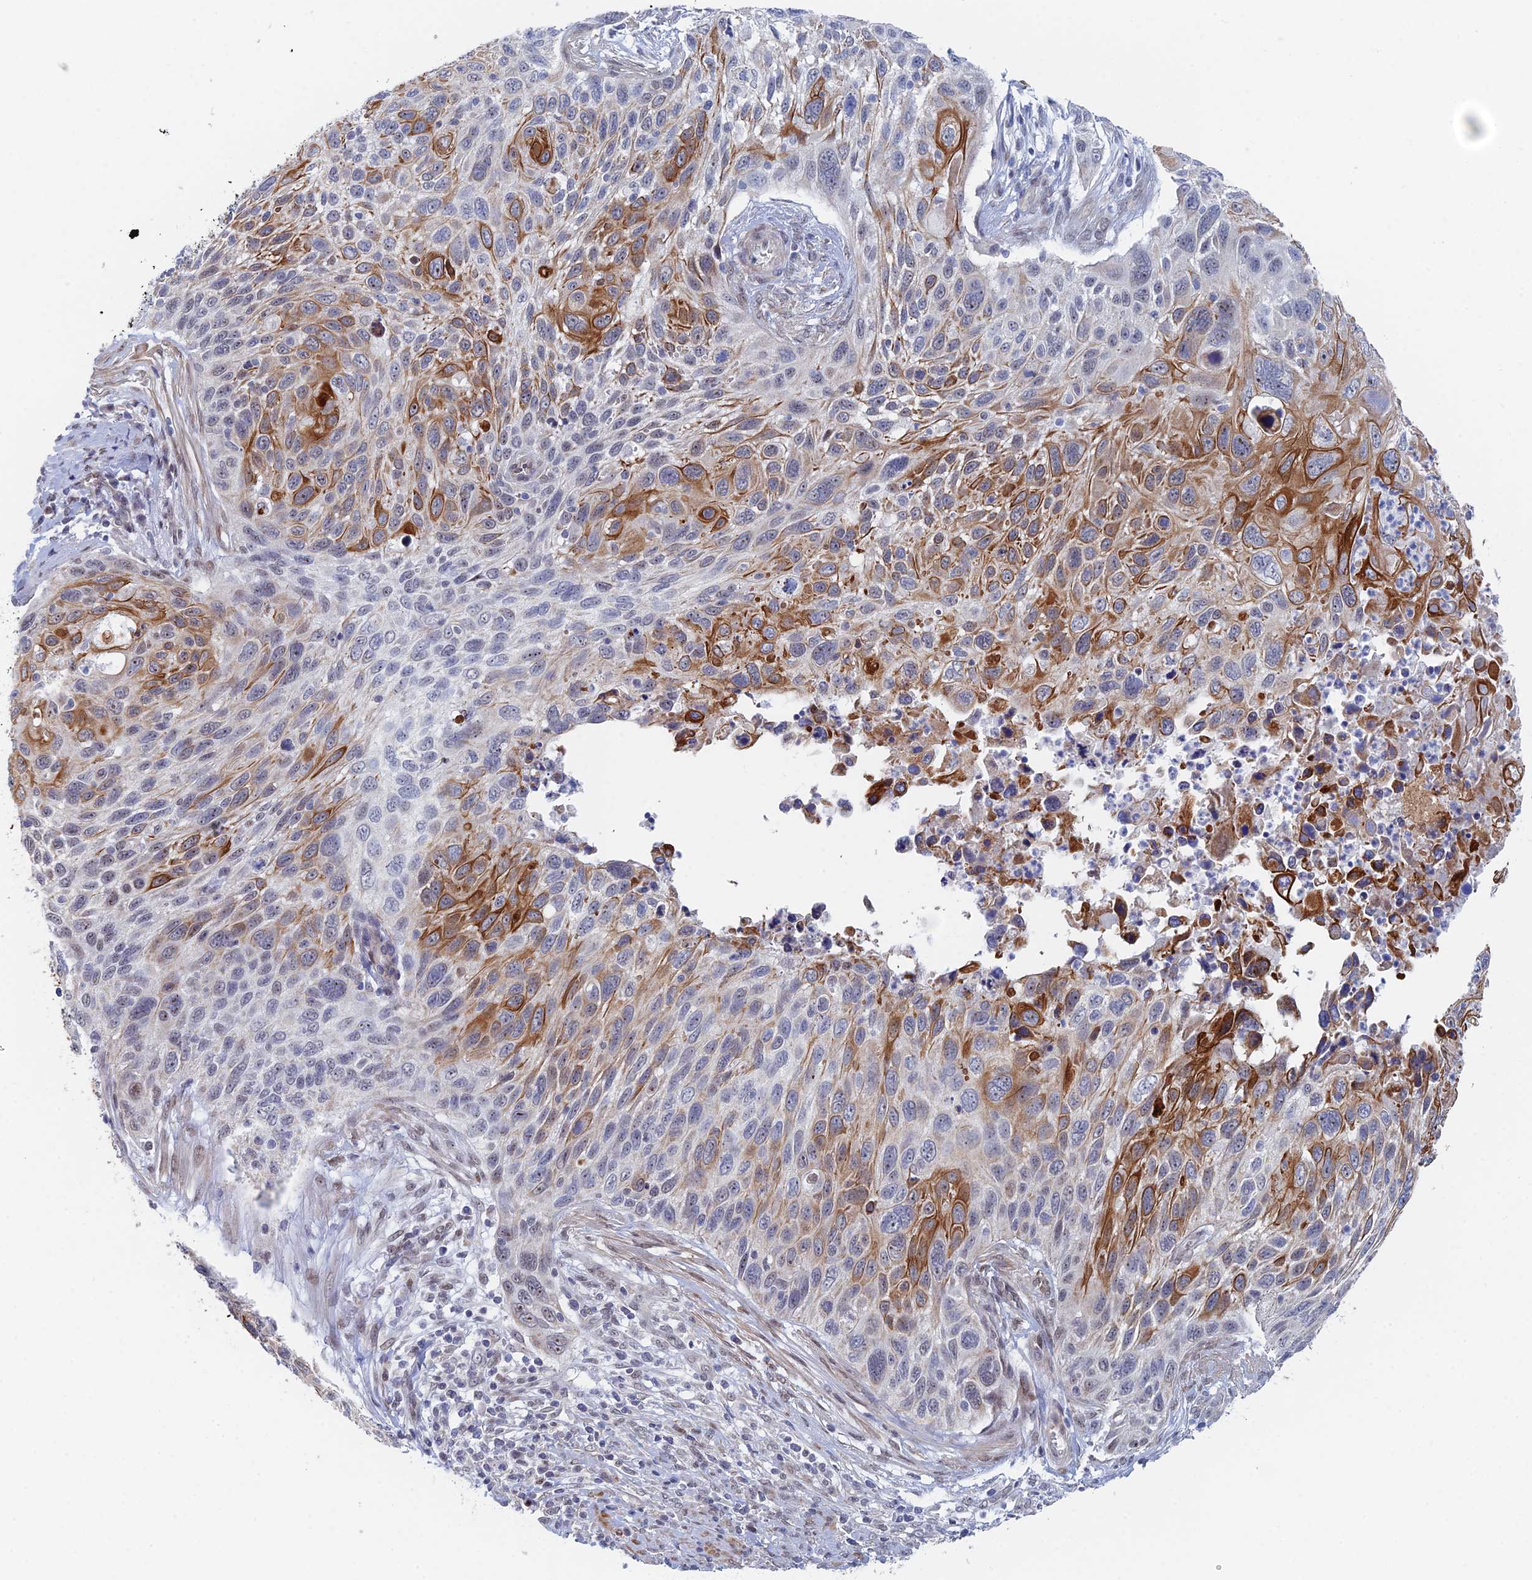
{"staining": {"intensity": "strong", "quantity": "<25%", "location": "cytoplasmic/membranous,nuclear"}, "tissue": "cervical cancer", "cell_type": "Tumor cells", "image_type": "cancer", "snomed": [{"axis": "morphology", "description": "Squamous cell carcinoma, NOS"}, {"axis": "topography", "description": "Cervix"}], "caption": "Tumor cells exhibit medium levels of strong cytoplasmic/membranous and nuclear staining in about <25% of cells in human cervical squamous cell carcinoma. Using DAB (3,3'-diaminobenzidine) (brown) and hematoxylin (blue) stains, captured at high magnification using brightfield microscopy.", "gene": "GMNC", "patient": {"sex": "female", "age": 70}}